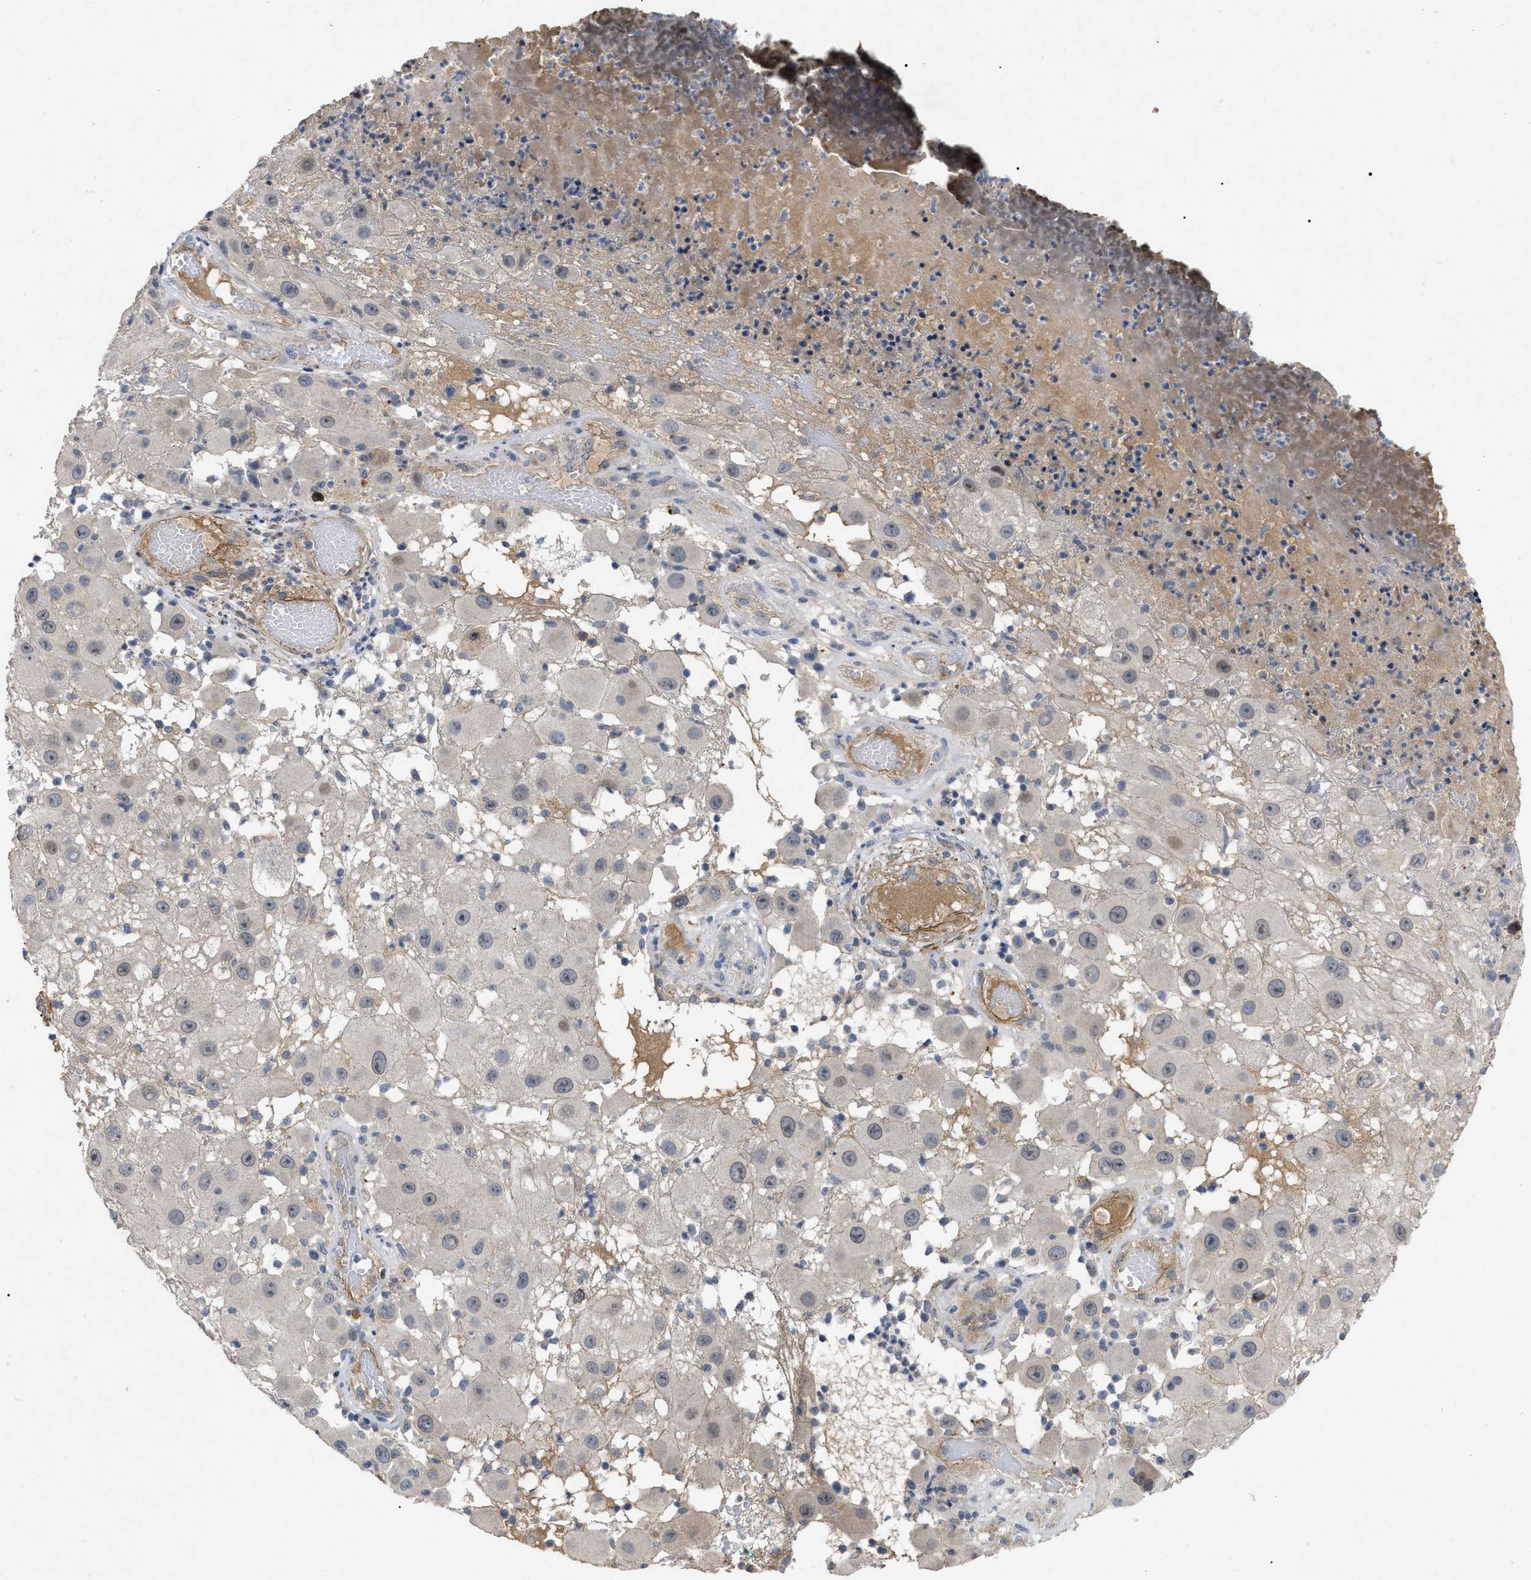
{"staining": {"intensity": "weak", "quantity": "<25%", "location": "nuclear"}, "tissue": "melanoma", "cell_type": "Tumor cells", "image_type": "cancer", "snomed": [{"axis": "morphology", "description": "Malignant melanoma, NOS"}, {"axis": "topography", "description": "Skin"}], "caption": "A histopathology image of human malignant melanoma is negative for staining in tumor cells.", "gene": "ST6GALNAC6", "patient": {"sex": "female", "age": 81}}